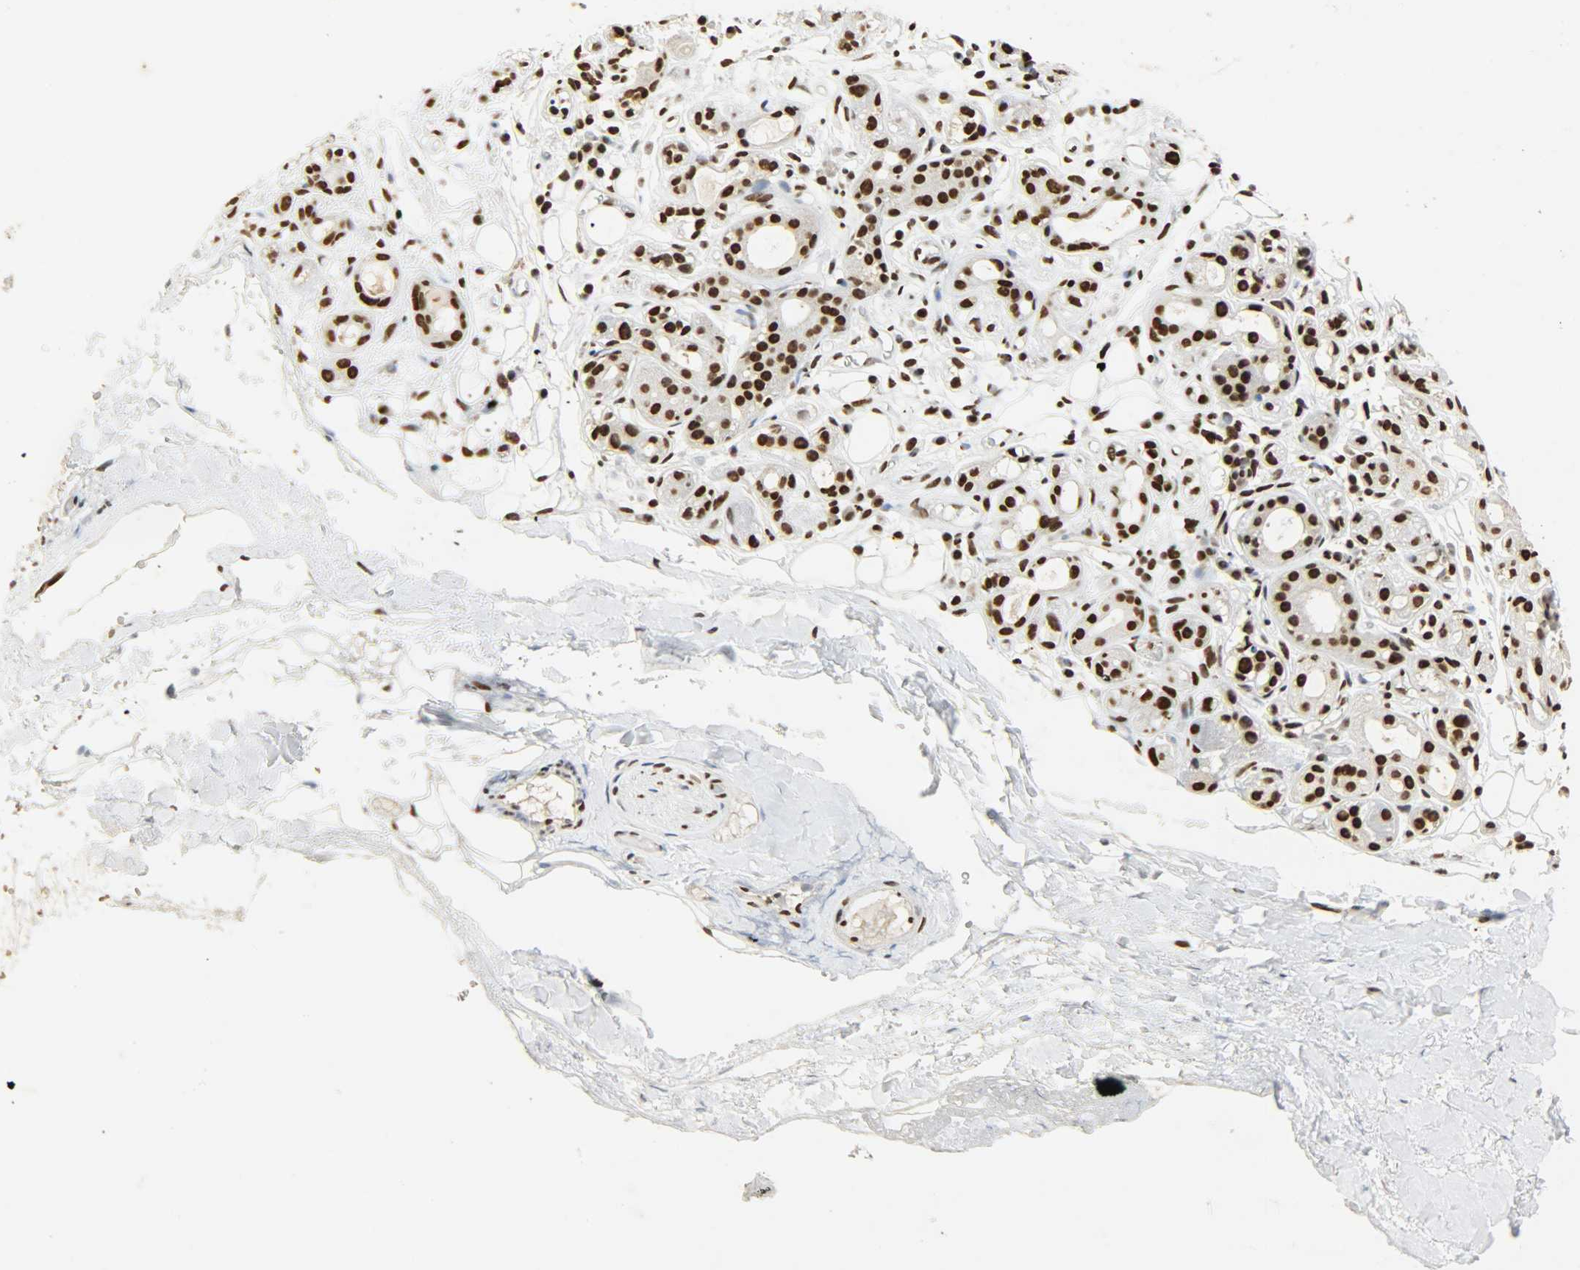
{"staining": {"intensity": "moderate", "quantity": ">75%", "location": "nuclear"}, "tissue": "salivary gland", "cell_type": "Glandular cells", "image_type": "normal", "snomed": [{"axis": "morphology", "description": "Normal tissue, NOS"}, {"axis": "topography", "description": "Salivary gland"}], "caption": "Protein staining reveals moderate nuclear staining in approximately >75% of glandular cells in unremarkable salivary gland. (Stains: DAB in brown, nuclei in blue, Microscopy: brightfield microscopy at high magnification).", "gene": "KHDRBS1", "patient": {"sex": "male", "age": 54}}